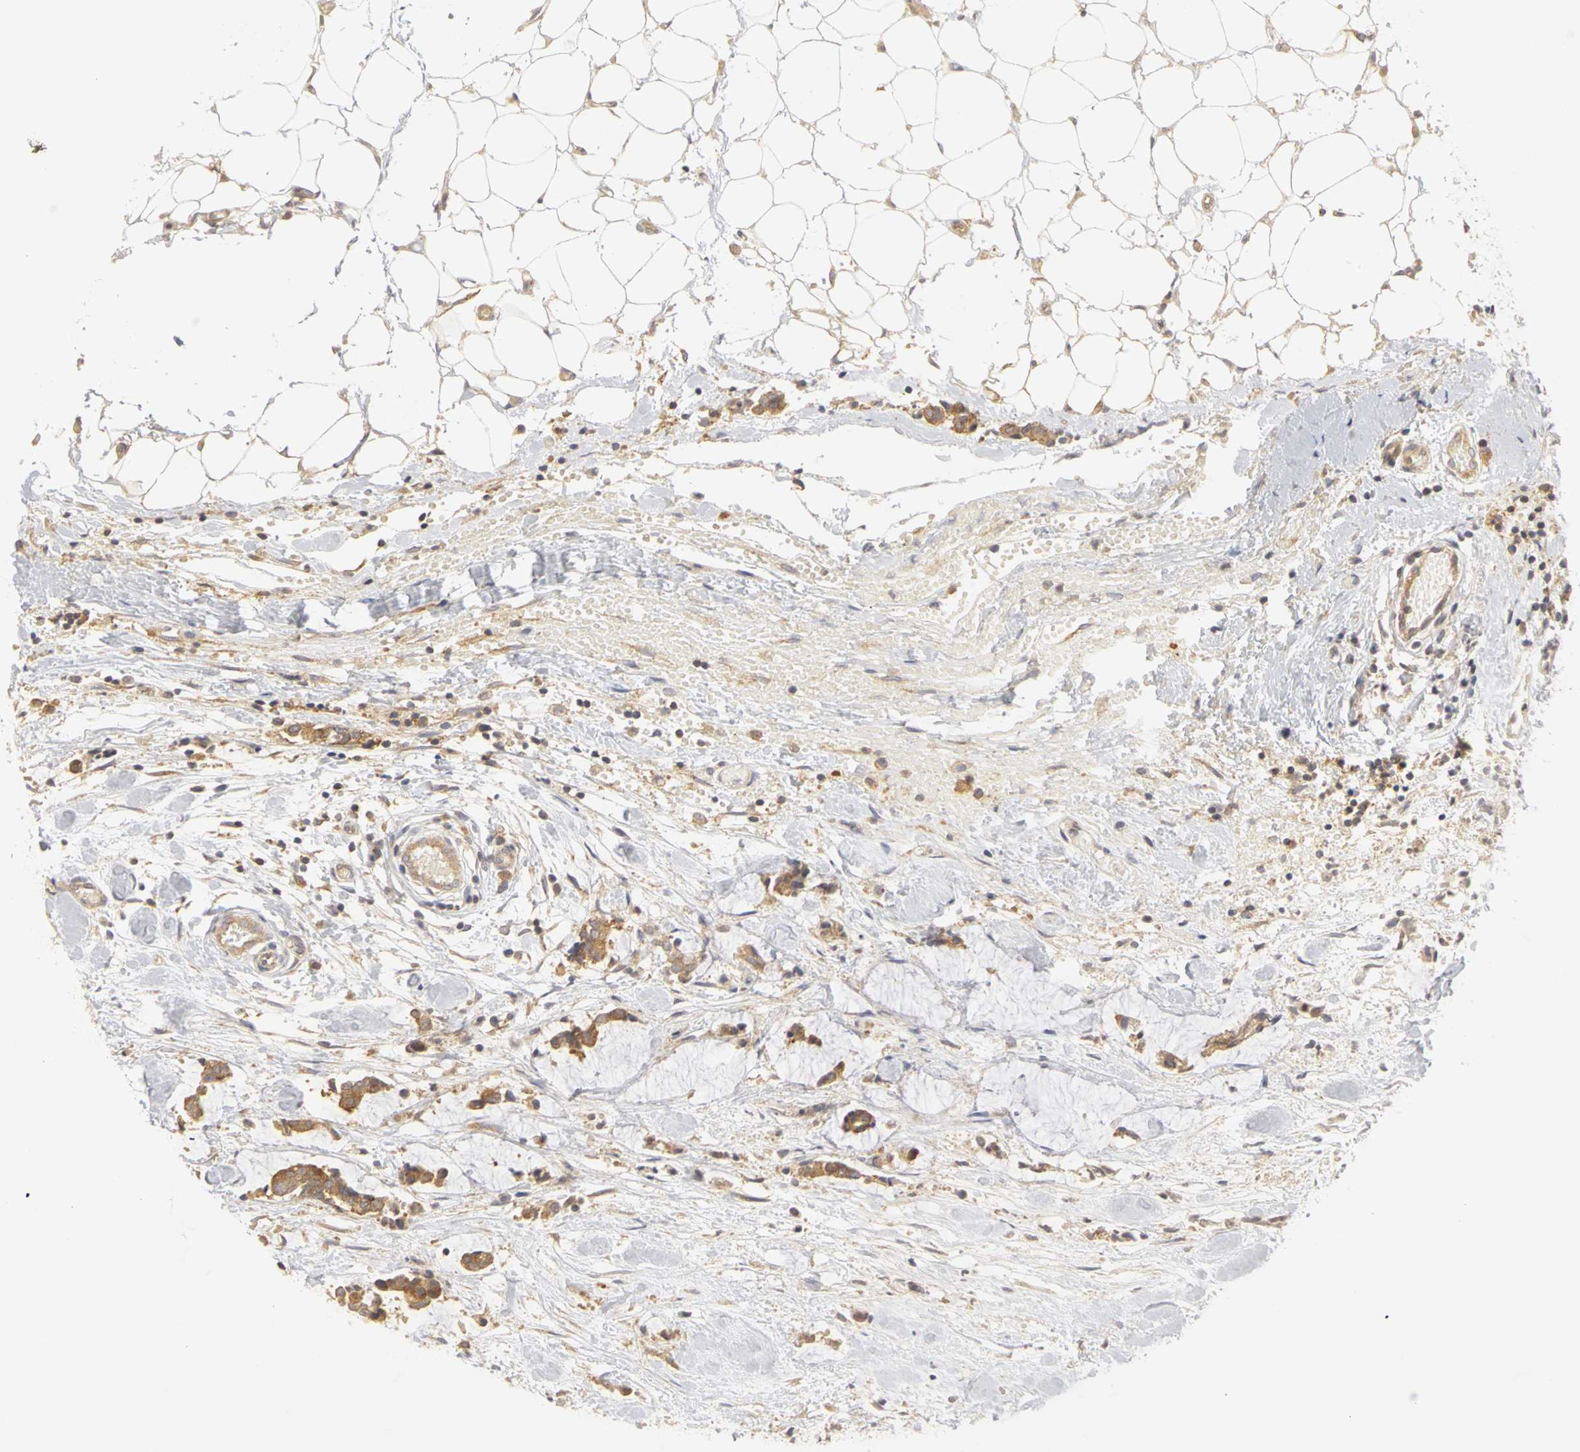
{"staining": {"intensity": "moderate", "quantity": ">75%", "location": "cytoplasmic/membranous"}, "tissue": "colorectal cancer", "cell_type": "Tumor cells", "image_type": "cancer", "snomed": [{"axis": "morphology", "description": "Adenocarcinoma, NOS"}, {"axis": "topography", "description": "Colon"}], "caption": "Immunohistochemical staining of adenocarcinoma (colorectal) reveals moderate cytoplasmic/membranous protein staining in about >75% of tumor cells.", "gene": "IRAK1", "patient": {"sex": "male", "age": 14}}